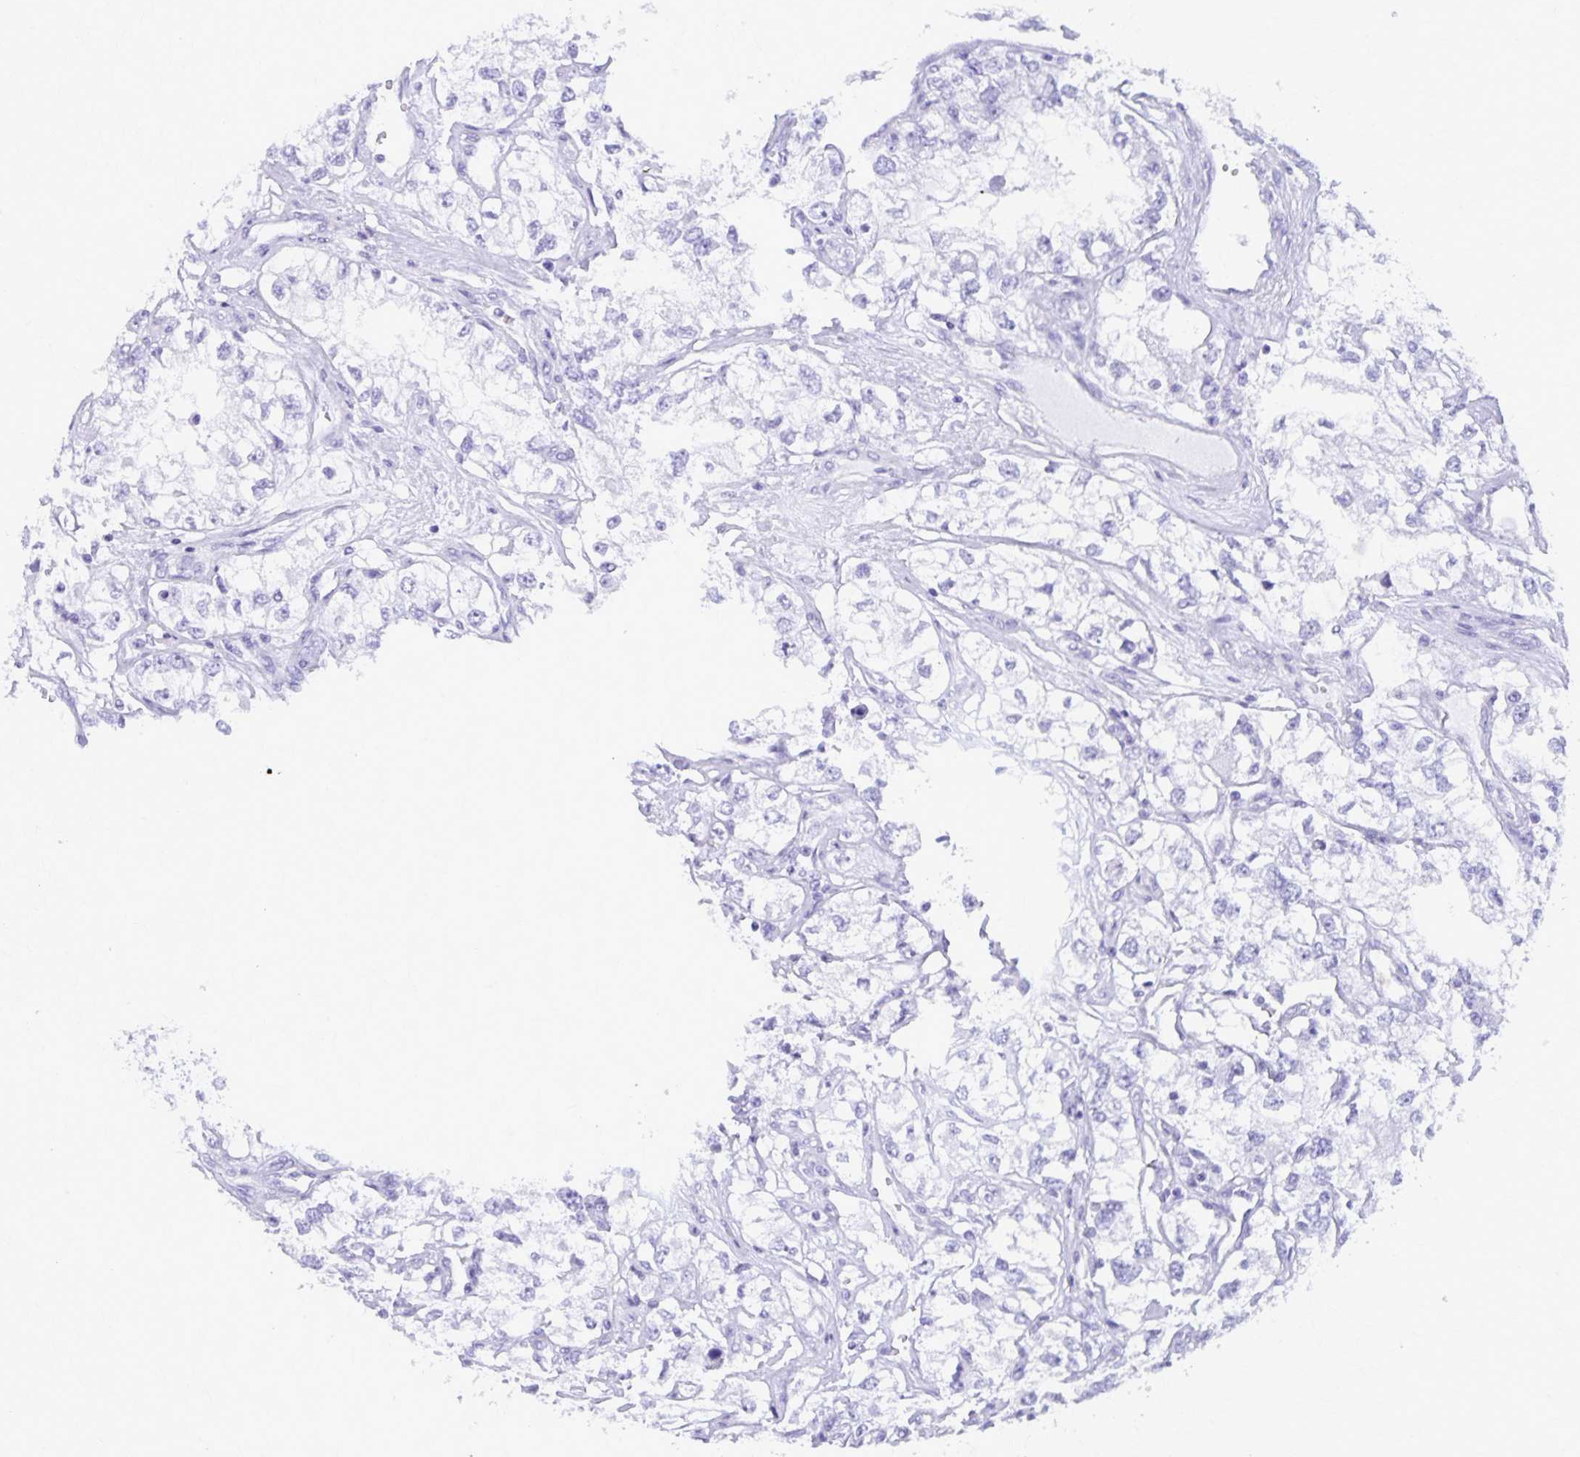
{"staining": {"intensity": "negative", "quantity": "none", "location": "none"}, "tissue": "renal cancer", "cell_type": "Tumor cells", "image_type": "cancer", "snomed": [{"axis": "morphology", "description": "Adenocarcinoma, NOS"}, {"axis": "topography", "description": "Kidney"}], "caption": "Immunohistochemistry (IHC) of adenocarcinoma (renal) shows no expression in tumor cells. (Brightfield microscopy of DAB (3,3'-diaminobenzidine) immunohistochemistry (IHC) at high magnification).", "gene": "DEFA5", "patient": {"sex": "female", "age": 59}}